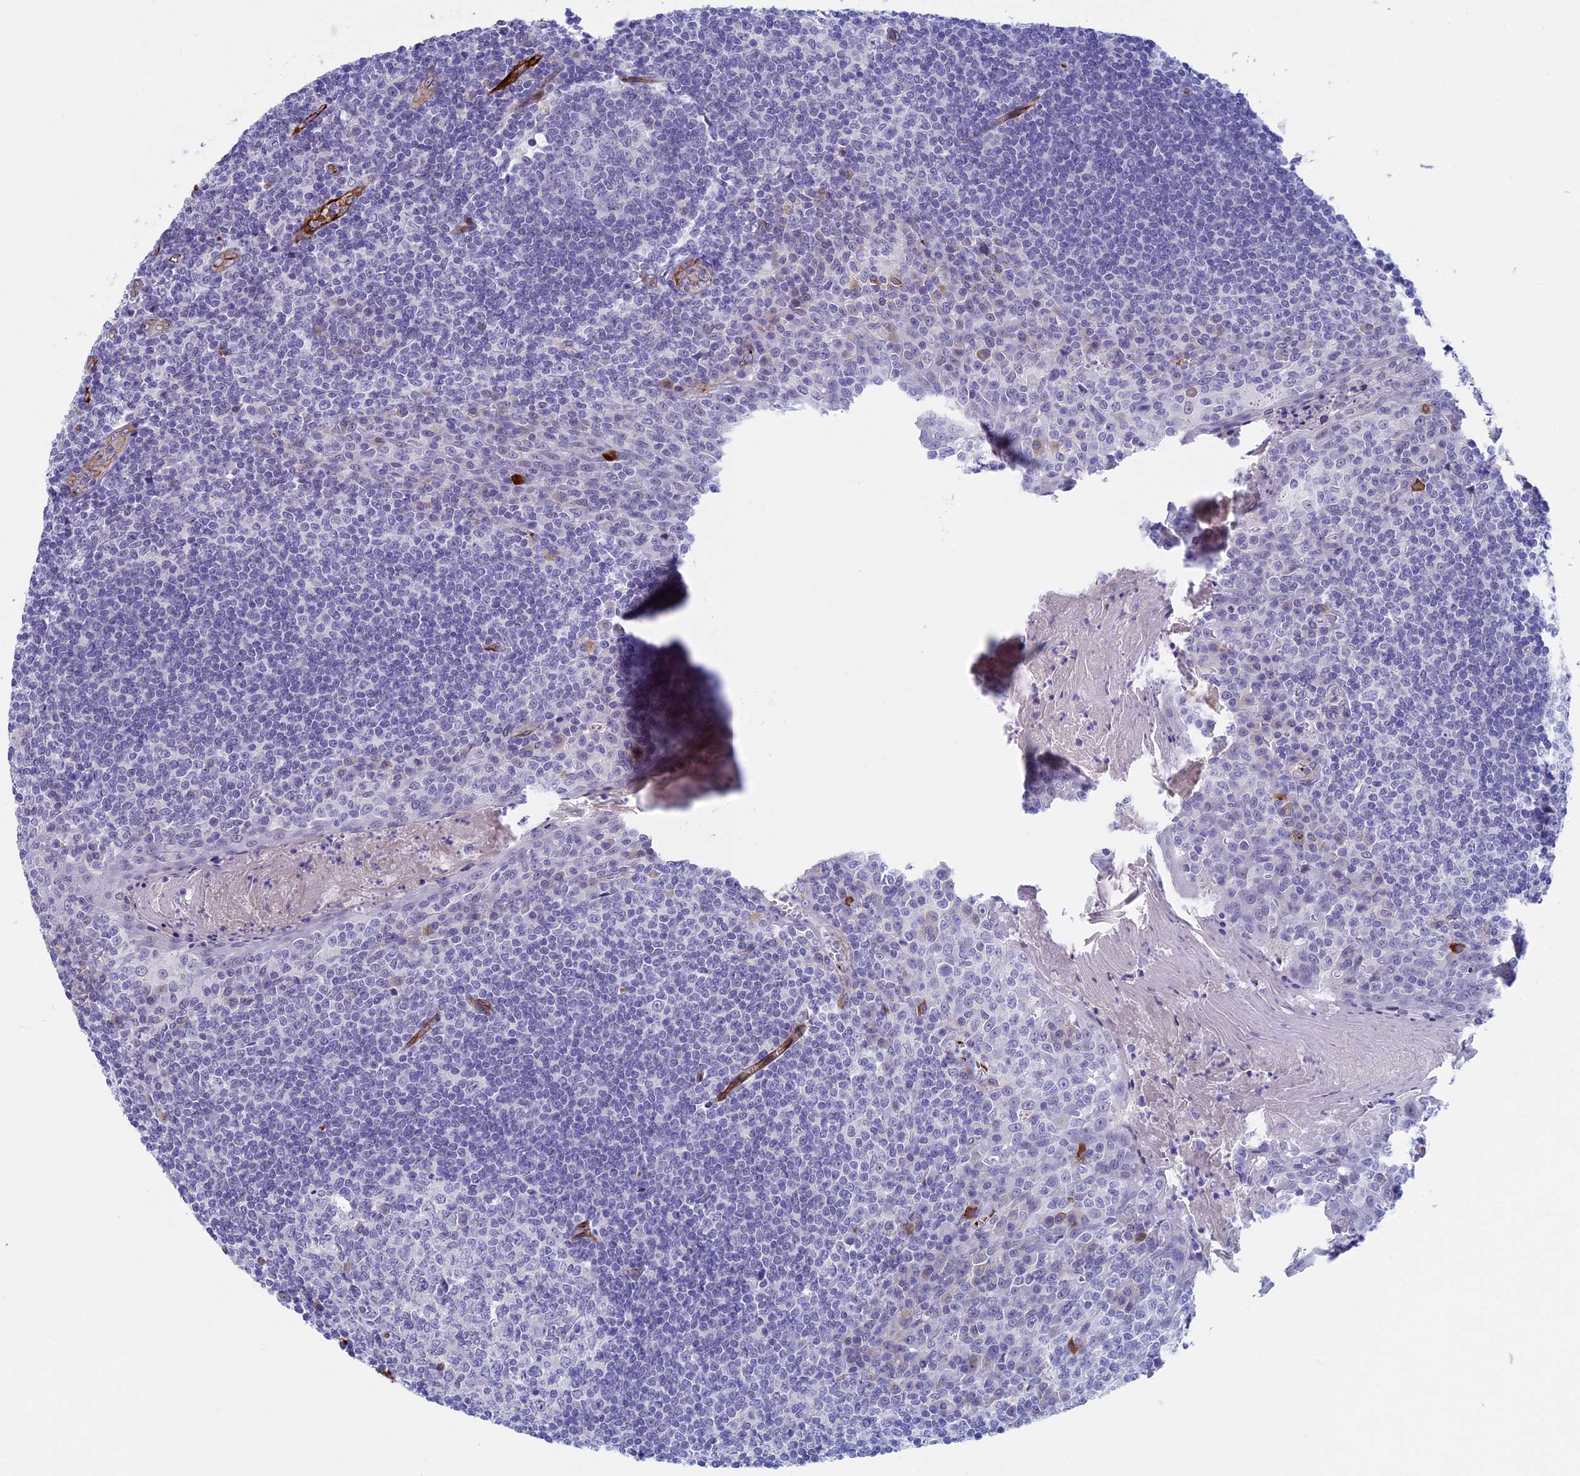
{"staining": {"intensity": "negative", "quantity": "none", "location": "none"}, "tissue": "tonsil", "cell_type": "Germinal center cells", "image_type": "normal", "snomed": [{"axis": "morphology", "description": "Normal tissue, NOS"}, {"axis": "topography", "description": "Tonsil"}], "caption": "Germinal center cells show no significant staining in normal tonsil. (DAB (3,3'-diaminobenzidine) immunohistochemistry (IHC), high magnification).", "gene": "INSYN1", "patient": {"sex": "male", "age": 27}}